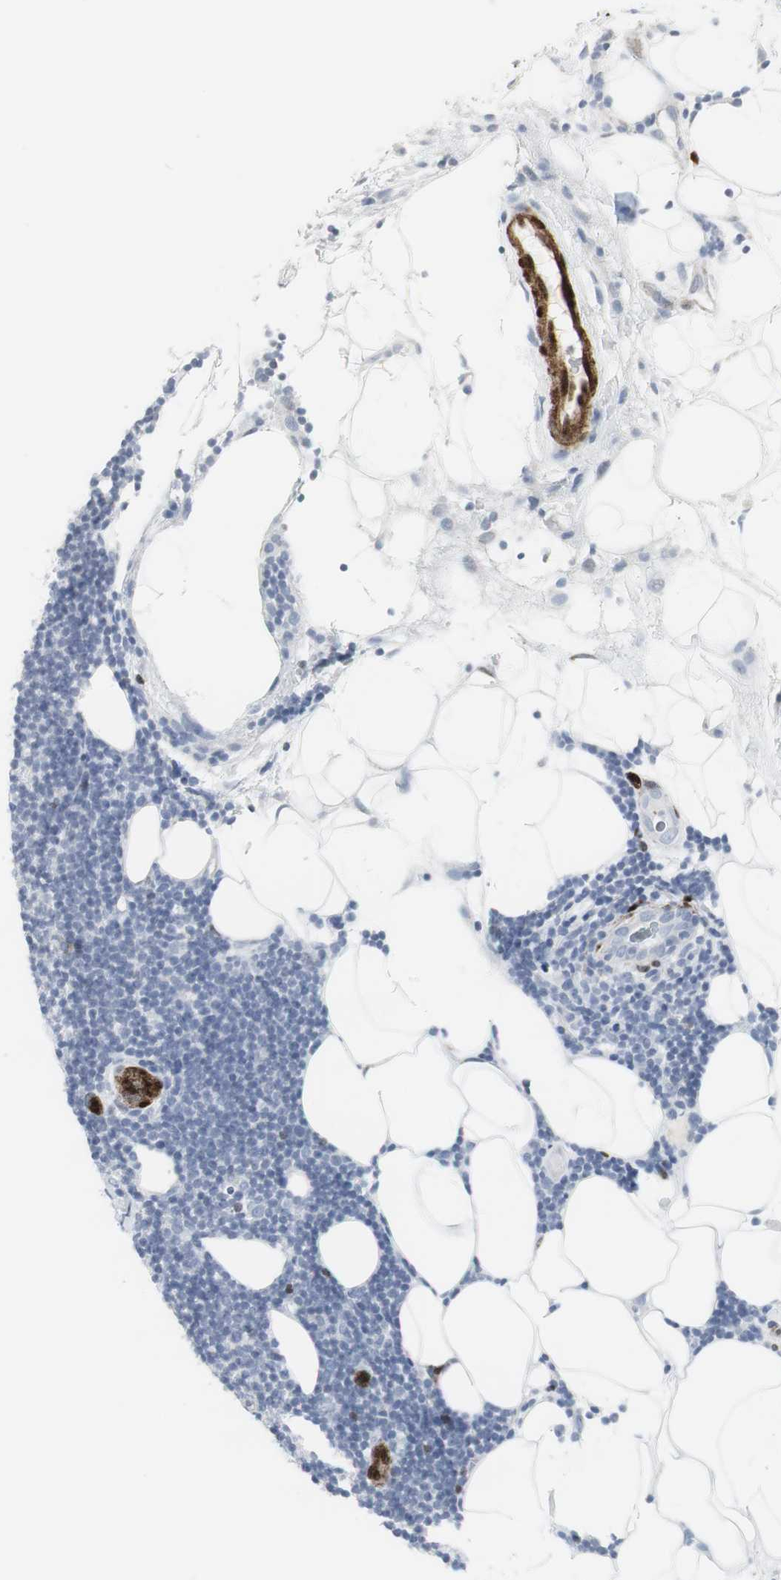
{"staining": {"intensity": "negative", "quantity": "none", "location": "none"}, "tissue": "lymphoma", "cell_type": "Tumor cells", "image_type": "cancer", "snomed": [{"axis": "morphology", "description": "Malignant lymphoma, non-Hodgkin's type, Low grade"}, {"axis": "topography", "description": "Lymph node"}], "caption": "Malignant lymphoma, non-Hodgkin's type (low-grade) stained for a protein using immunohistochemistry (IHC) shows no staining tumor cells.", "gene": "PPP1R14A", "patient": {"sex": "male", "age": 83}}